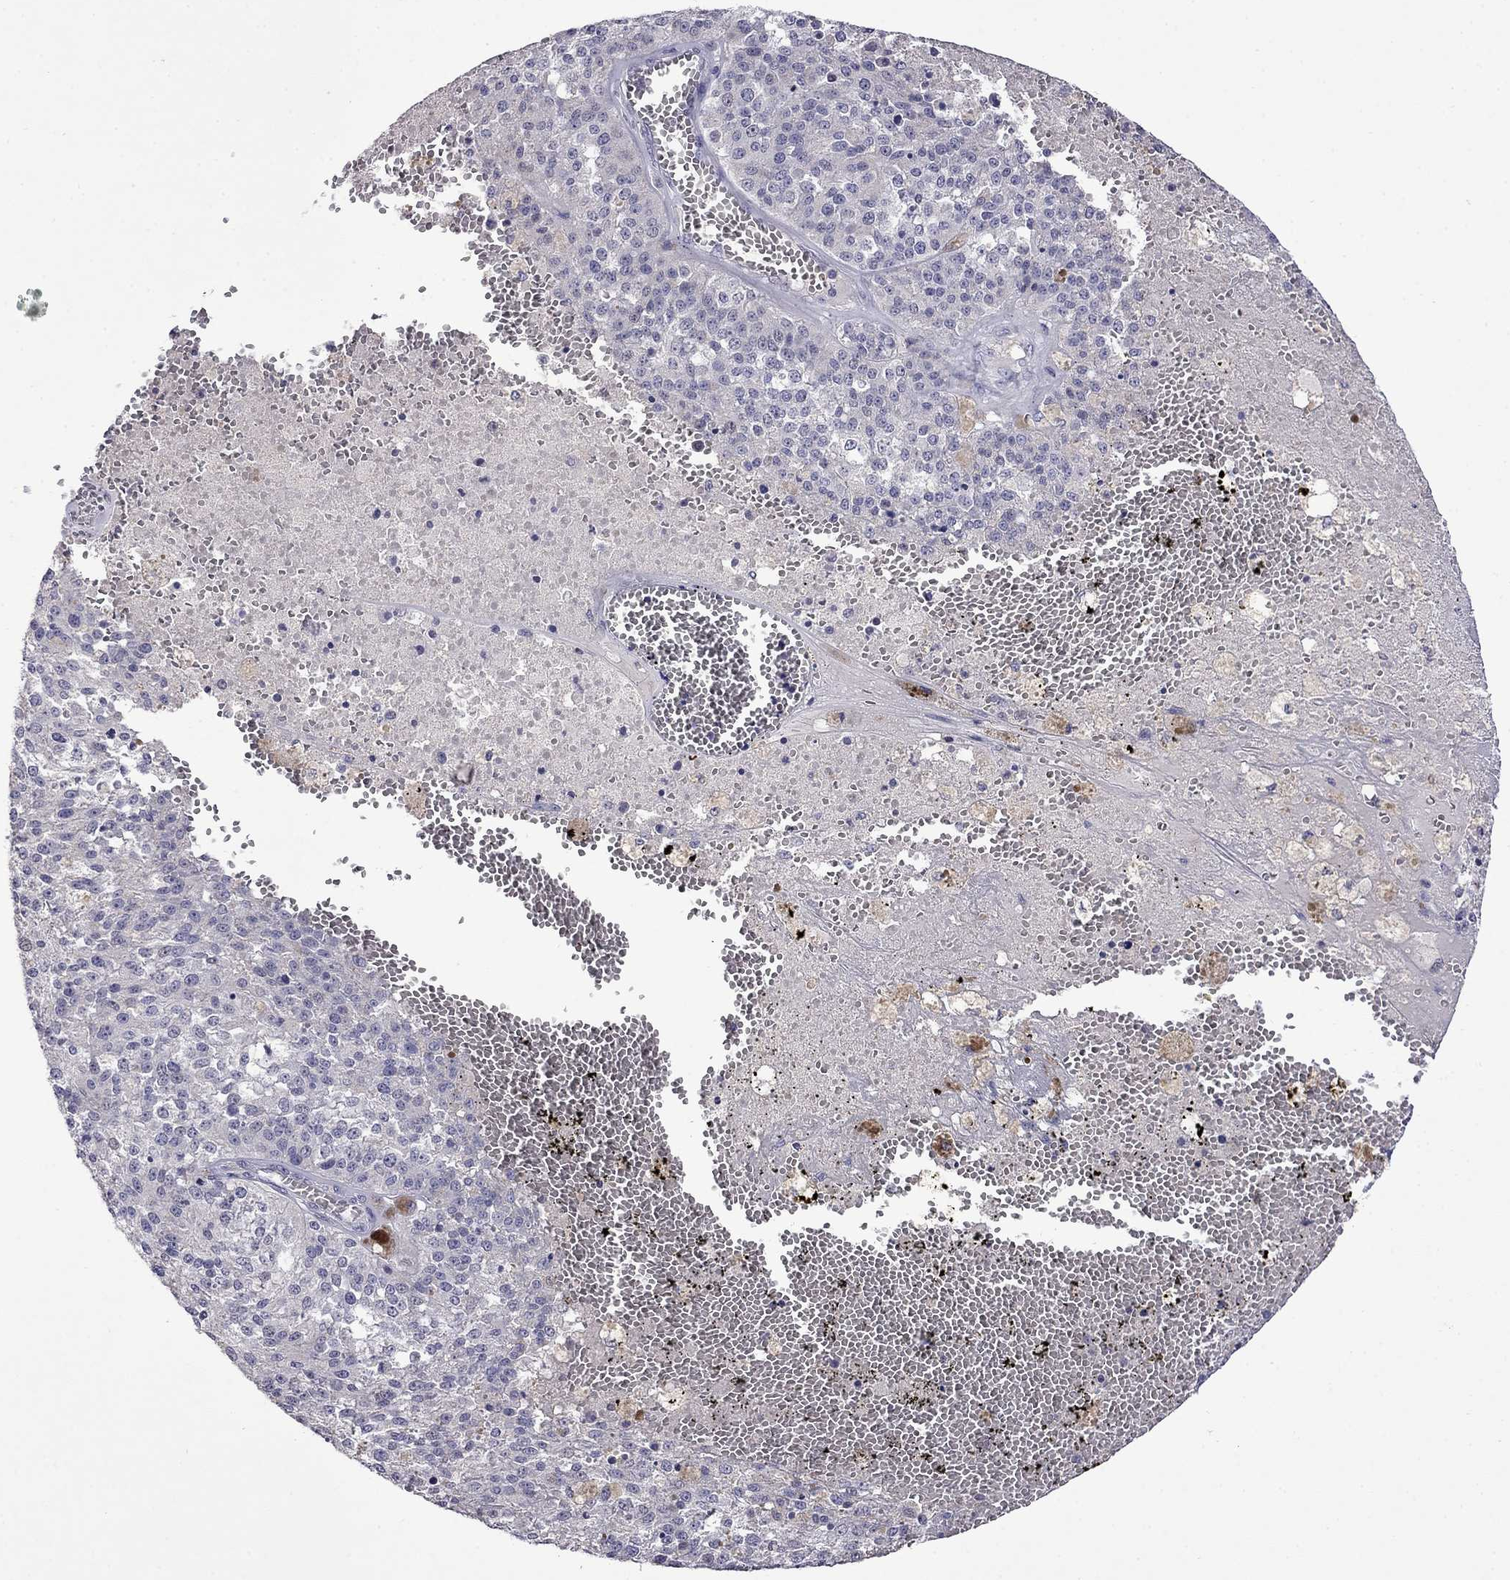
{"staining": {"intensity": "negative", "quantity": "none", "location": "none"}, "tissue": "melanoma", "cell_type": "Tumor cells", "image_type": "cancer", "snomed": [{"axis": "morphology", "description": "Malignant melanoma, Metastatic site"}, {"axis": "topography", "description": "Lymph node"}], "caption": "An IHC image of melanoma is shown. There is no staining in tumor cells of melanoma. (Stains: DAB immunohistochemistry with hematoxylin counter stain, Microscopy: brightfield microscopy at high magnification).", "gene": "STAR", "patient": {"sex": "female", "age": 64}}